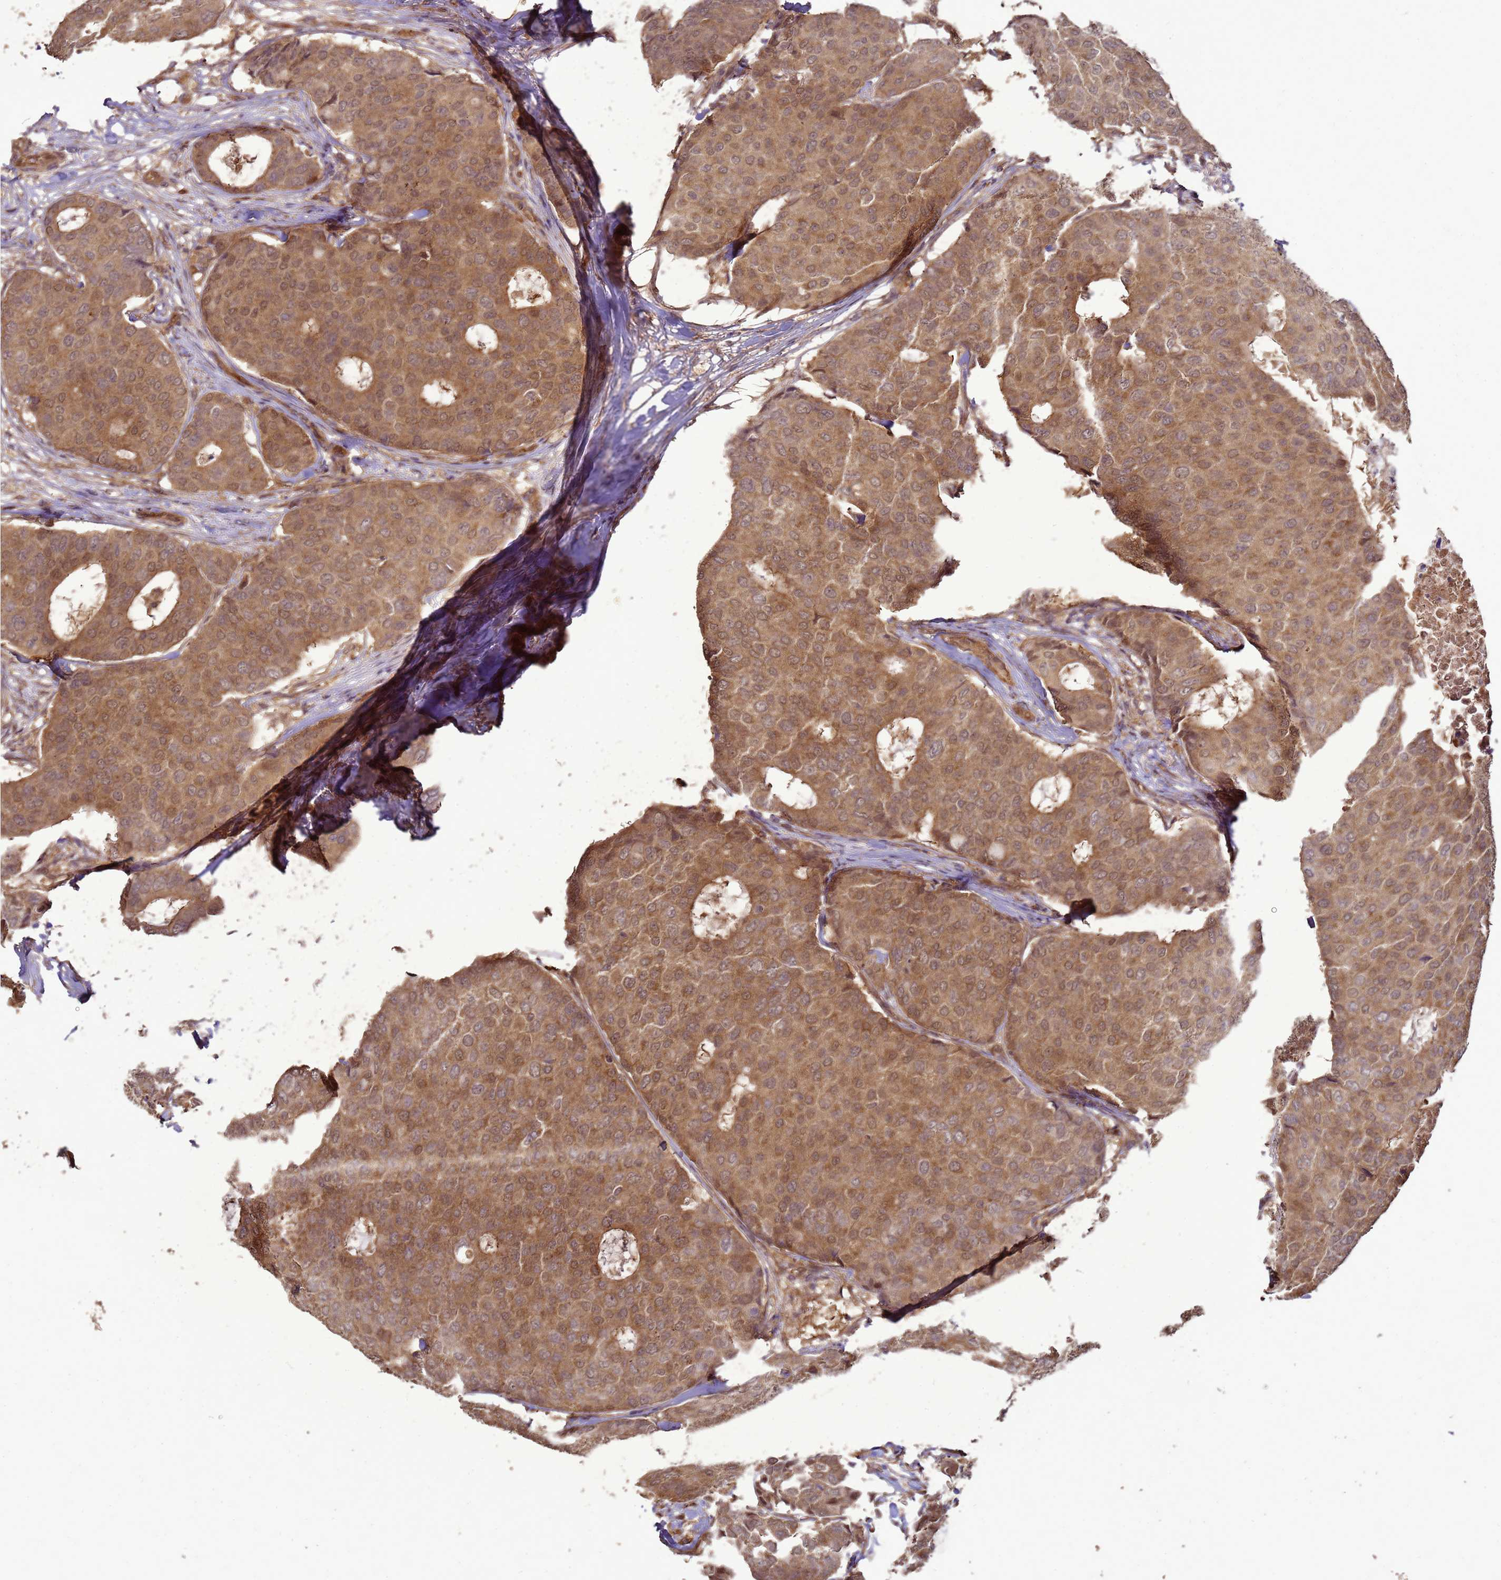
{"staining": {"intensity": "moderate", "quantity": ">75%", "location": "cytoplasmic/membranous,nuclear"}, "tissue": "breast cancer", "cell_type": "Tumor cells", "image_type": "cancer", "snomed": [{"axis": "morphology", "description": "Duct carcinoma"}, {"axis": "topography", "description": "Breast"}], "caption": "Immunohistochemical staining of breast infiltrating ductal carcinoma exhibits medium levels of moderate cytoplasmic/membranous and nuclear protein staining in approximately >75% of tumor cells.", "gene": "CRBN", "patient": {"sex": "female", "age": 75}}